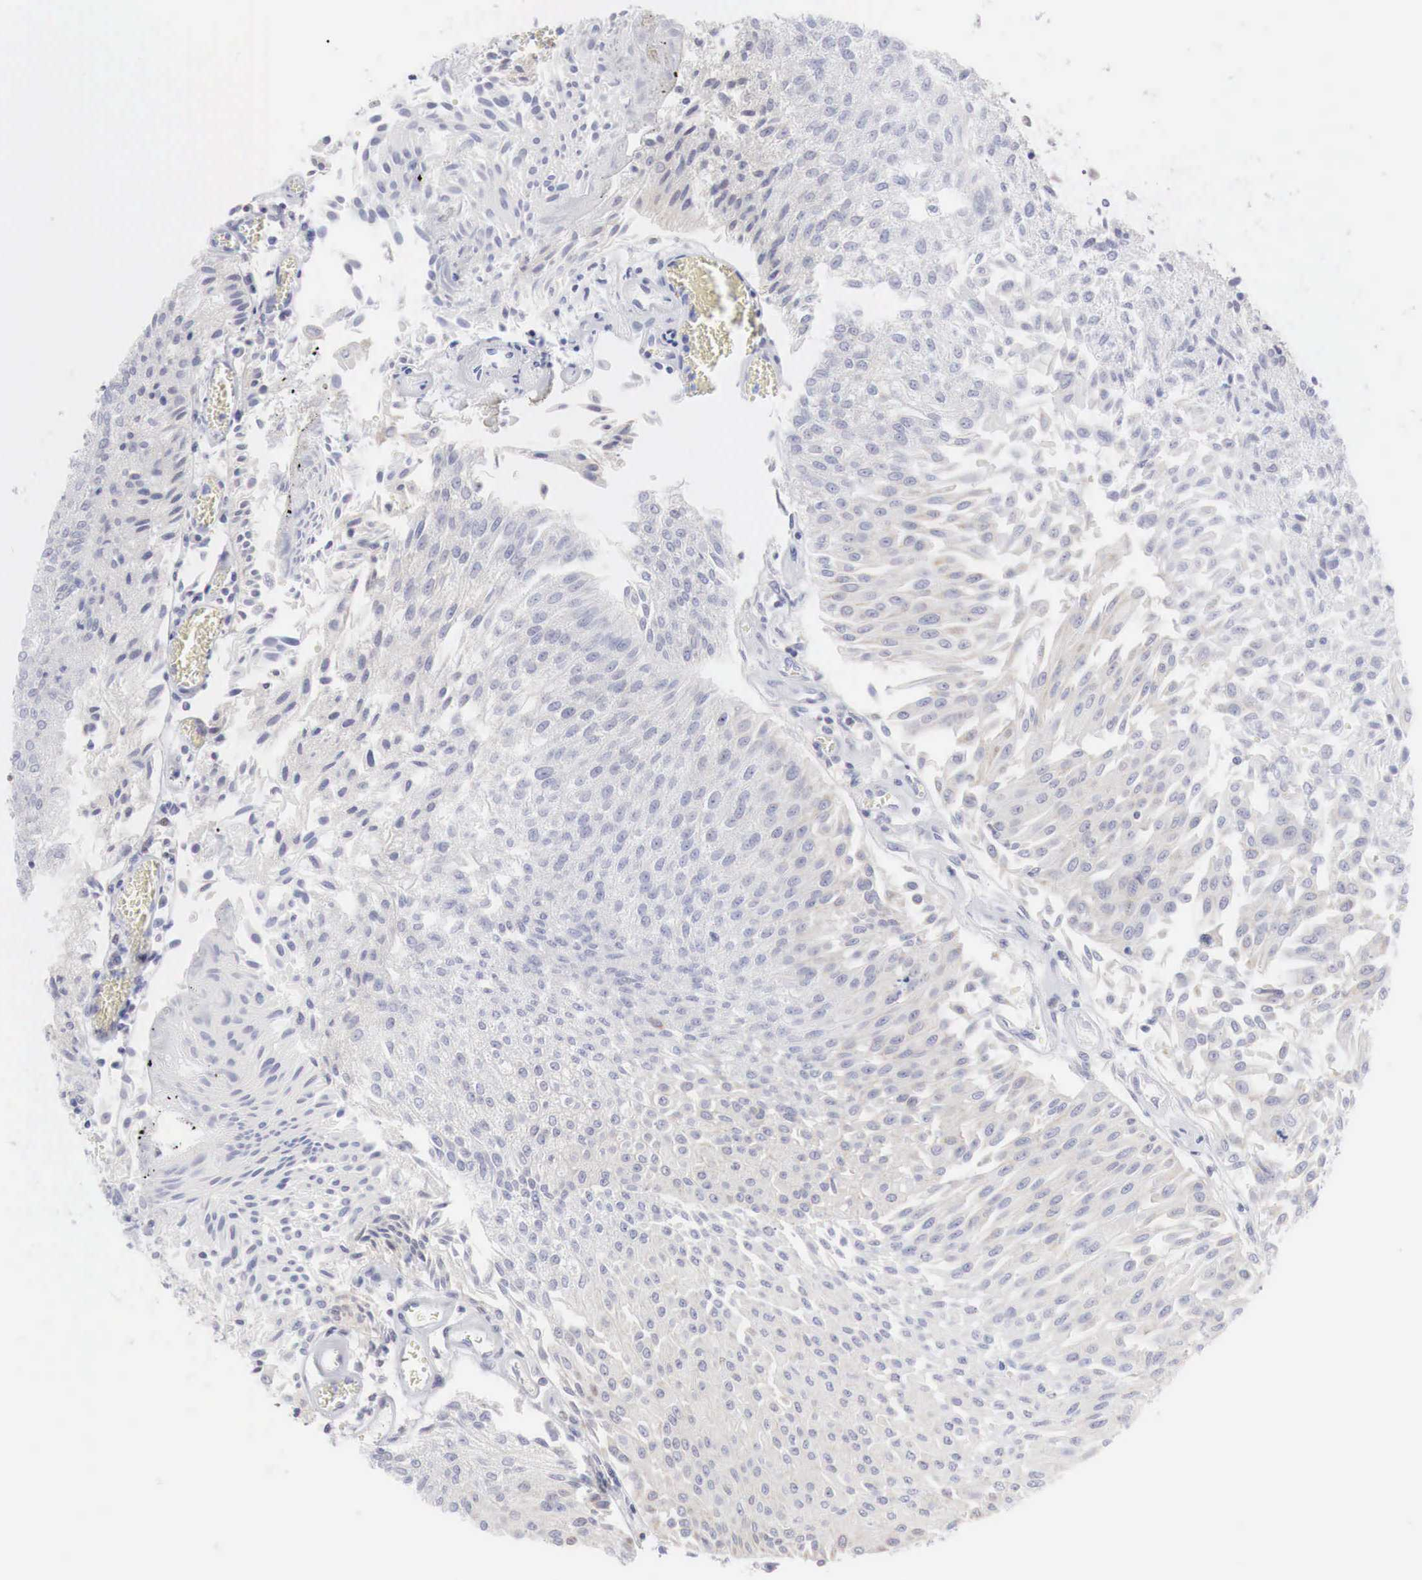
{"staining": {"intensity": "weak", "quantity": ">75%", "location": "cytoplasmic/membranous"}, "tissue": "urothelial cancer", "cell_type": "Tumor cells", "image_type": "cancer", "snomed": [{"axis": "morphology", "description": "Urothelial carcinoma, Low grade"}, {"axis": "topography", "description": "Urinary bladder"}], "caption": "Urothelial cancer stained with a protein marker demonstrates weak staining in tumor cells.", "gene": "FOXP2", "patient": {"sex": "male", "age": 86}}